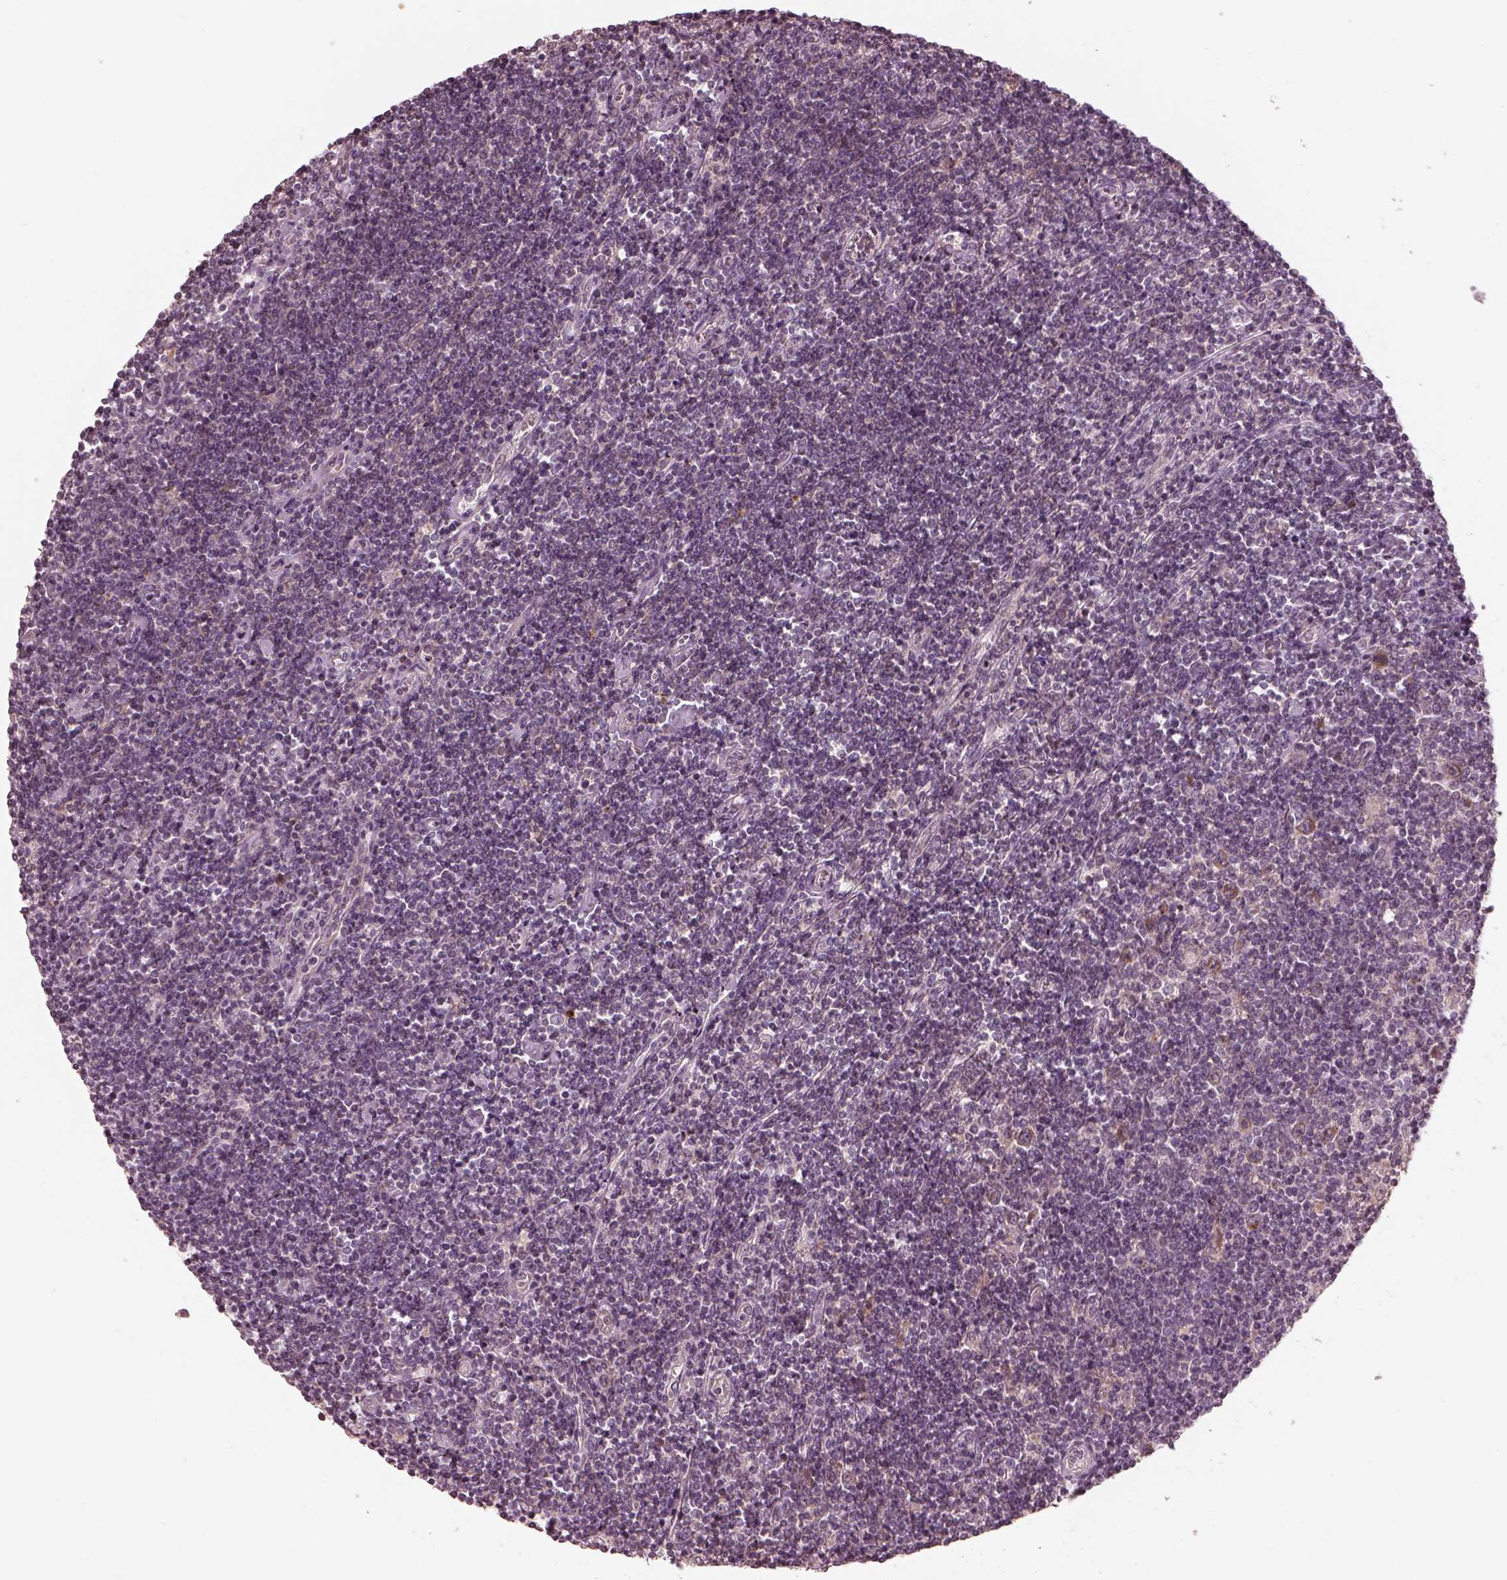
{"staining": {"intensity": "moderate", "quantity": "<25%", "location": "cytoplasmic/membranous"}, "tissue": "lymphoma", "cell_type": "Tumor cells", "image_type": "cancer", "snomed": [{"axis": "morphology", "description": "Hodgkin's disease, NOS"}, {"axis": "topography", "description": "Lymph node"}], "caption": "IHC staining of lymphoma, which reveals low levels of moderate cytoplasmic/membranous staining in about <25% of tumor cells indicating moderate cytoplasmic/membranous protein expression. The staining was performed using DAB (3,3'-diaminobenzidine) (brown) for protein detection and nuclei were counterstained in hematoxylin (blue).", "gene": "SLC25A46", "patient": {"sex": "male", "age": 40}}